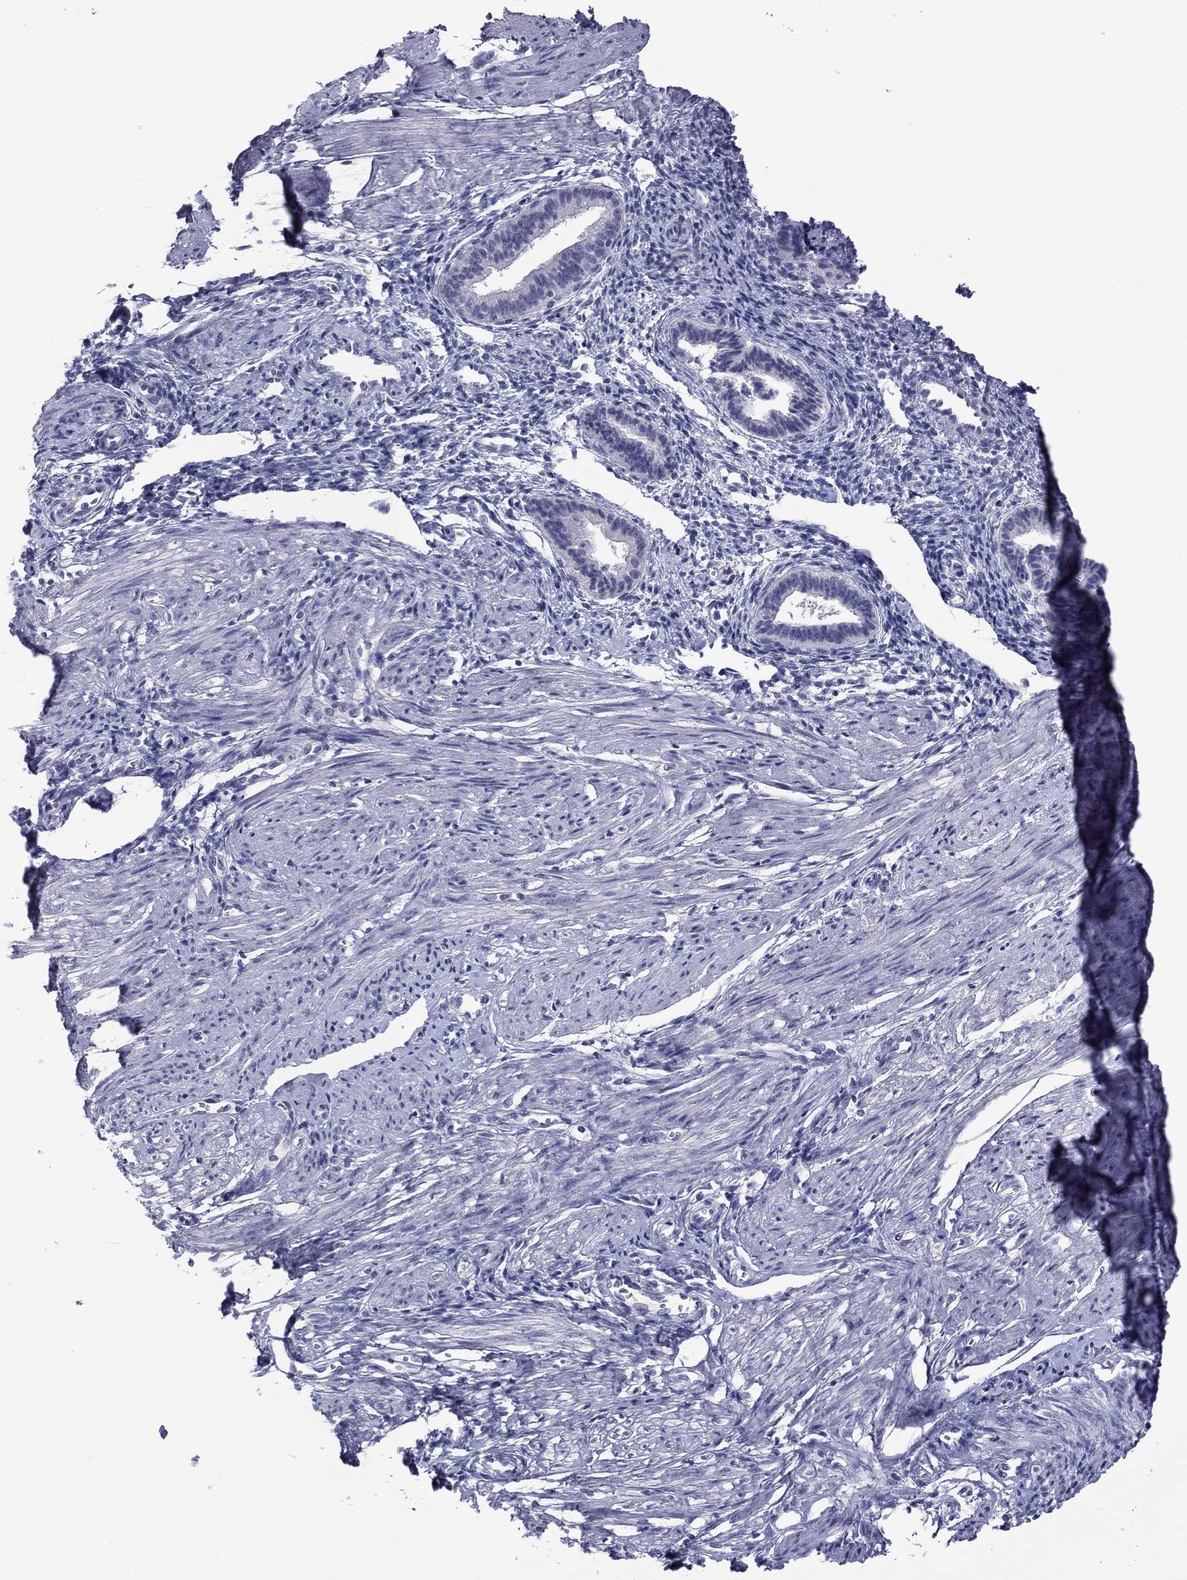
{"staining": {"intensity": "negative", "quantity": "none", "location": "none"}, "tissue": "endometrium", "cell_type": "Cells in endometrial stroma", "image_type": "normal", "snomed": [{"axis": "morphology", "description": "Normal tissue, NOS"}, {"axis": "topography", "description": "Cervix"}, {"axis": "topography", "description": "Endometrium"}], "caption": "Immunohistochemistry micrograph of normal endometrium stained for a protein (brown), which exhibits no positivity in cells in endometrial stroma.", "gene": "HAO1", "patient": {"sex": "female", "age": 37}}